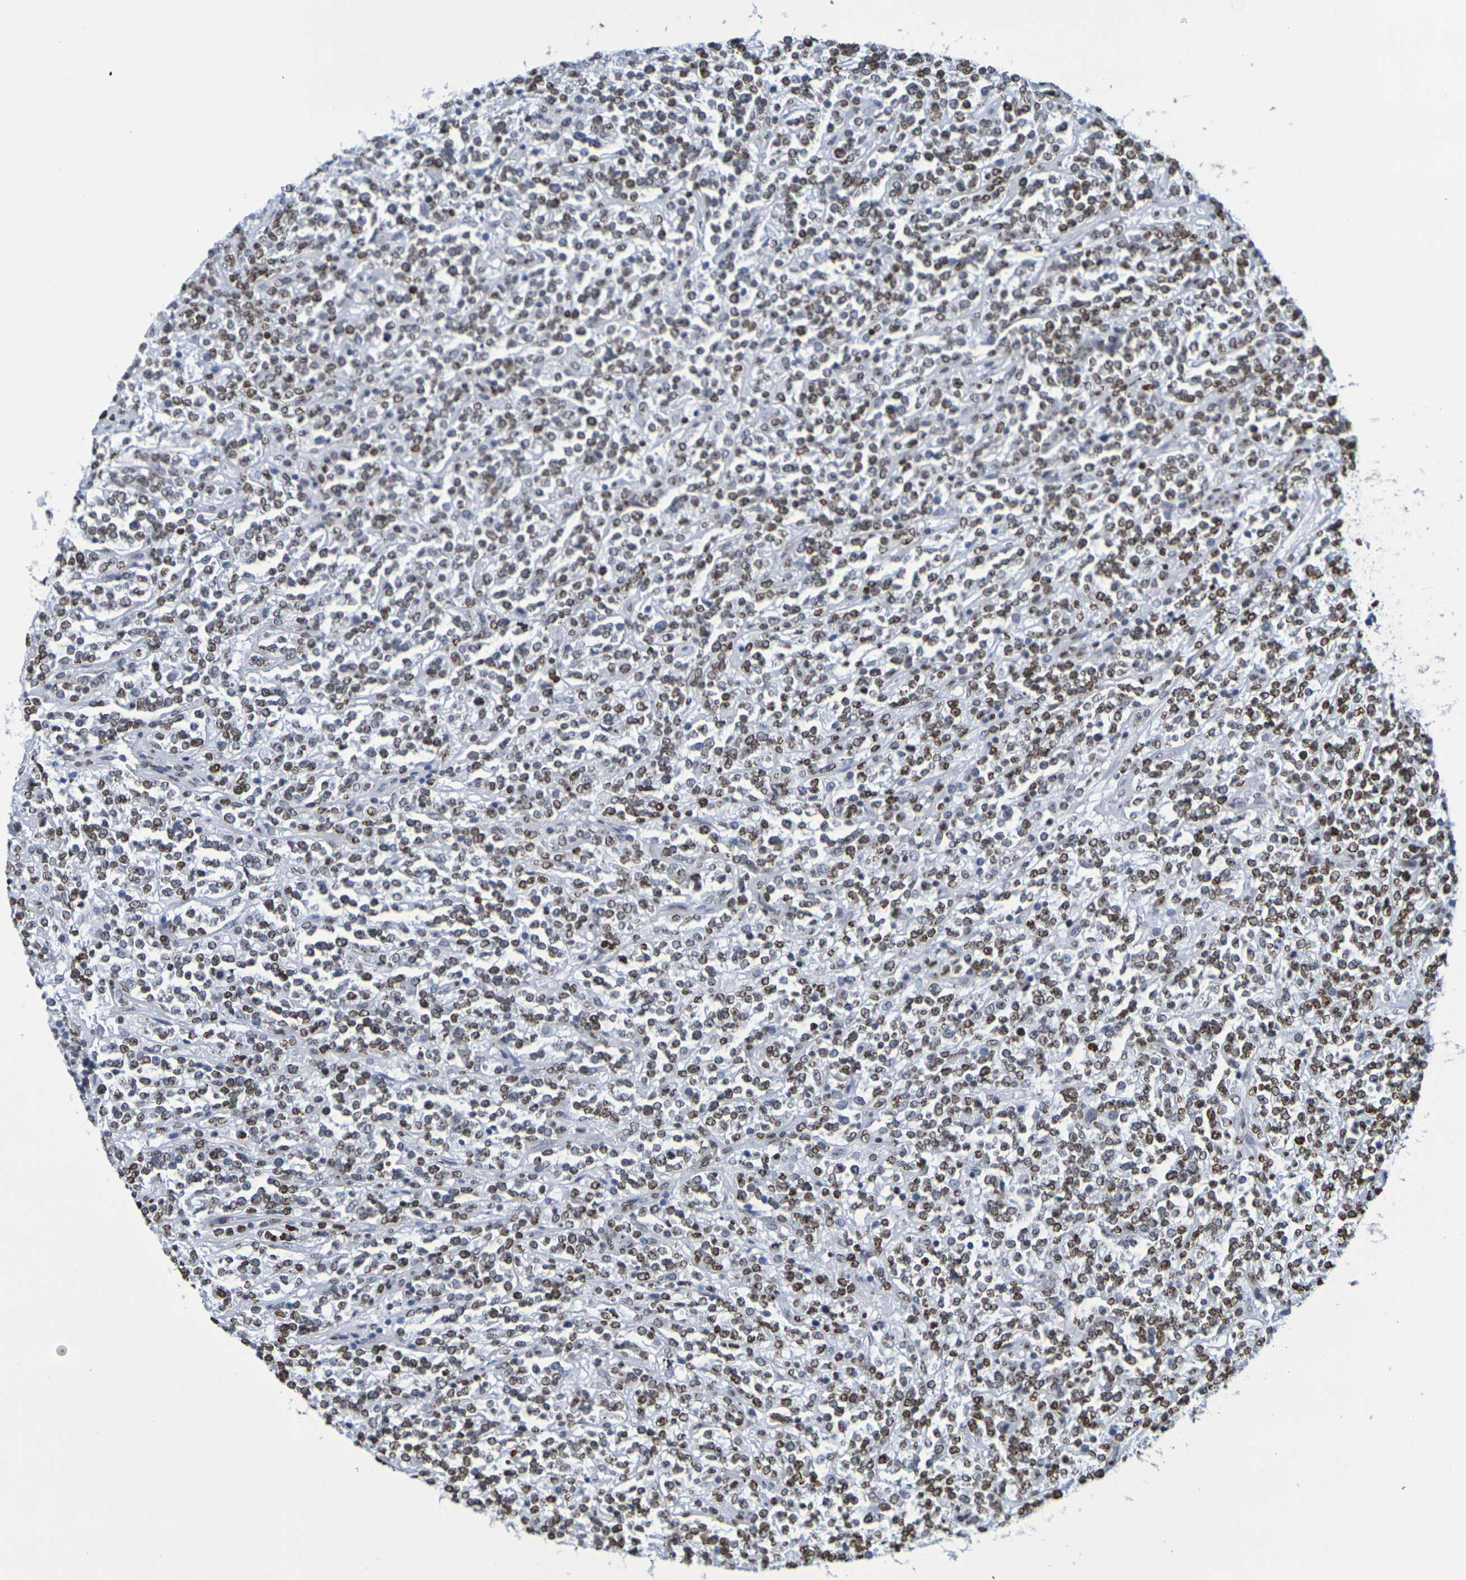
{"staining": {"intensity": "weak", "quantity": ">75%", "location": "nuclear"}, "tissue": "lymphoma", "cell_type": "Tumor cells", "image_type": "cancer", "snomed": [{"axis": "morphology", "description": "Malignant lymphoma, non-Hodgkin's type, High grade"}, {"axis": "topography", "description": "Soft tissue"}], "caption": "Immunohistochemical staining of lymphoma exhibits weak nuclear protein expression in approximately >75% of tumor cells.", "gene": "H1-5", "patient": {"sex": "male", "age": 18}}